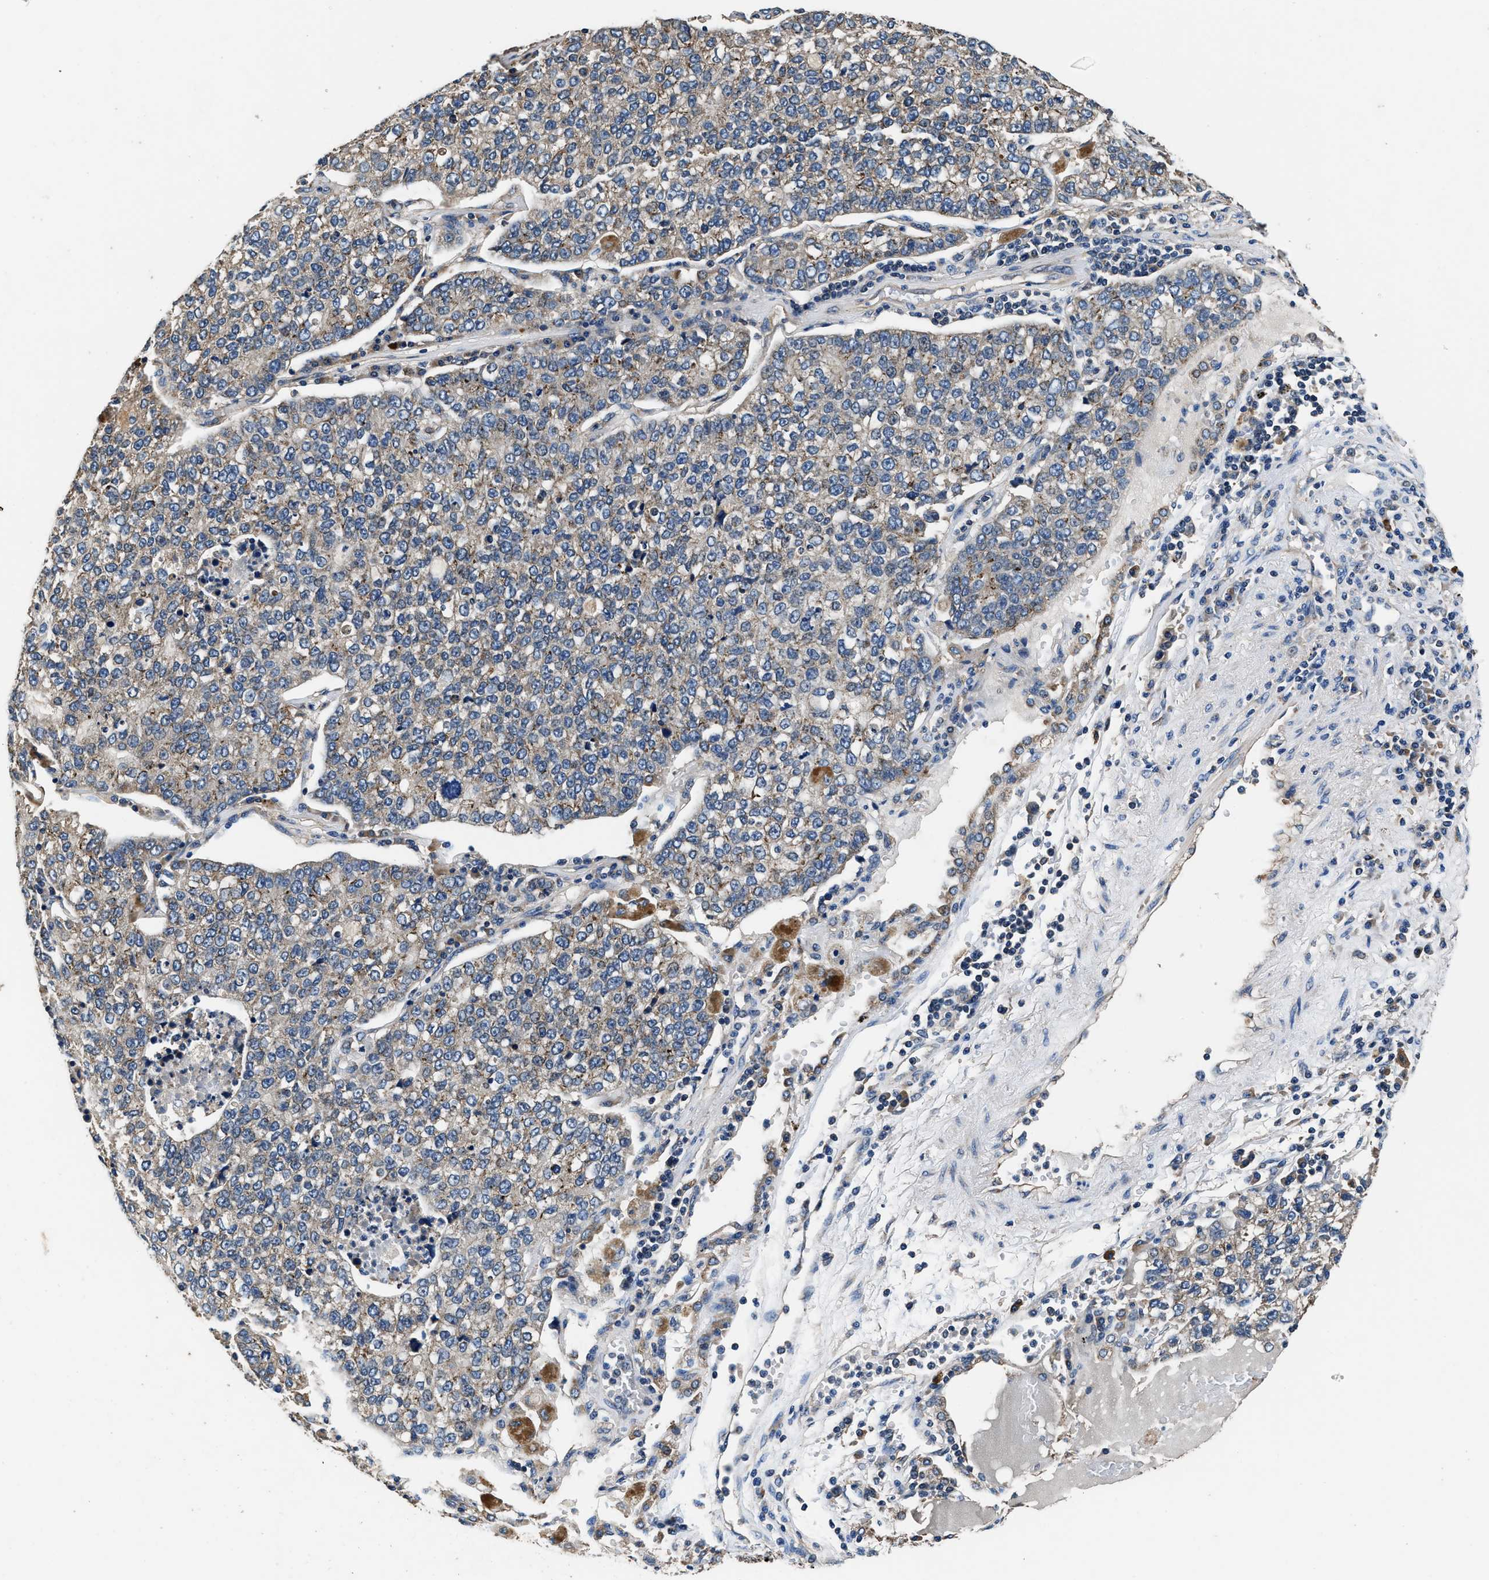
{"staining": {"intensity": "moderate", "quantity": "25%-75%", "location": "cytoplasmic/membranous"}, "tissue": "lung cancer", "cell_type": "Tumor cells", "image_type": "cancer", "snomed": [{"axis": "morphology", "description": "Adenocarcinoma, NOS"}, {"axis": "topography", "description": "Lung"}], "caption": "Immunohistochemistry (IHC) of human lung cancer (adenocarcinoma) exhibits medium levels of moderate cytoplasmic/membranous staining in about 25%-75% of tumor cells.", "gene": "DHRS7B", "patient": {"sex": "male", "age": 49}}